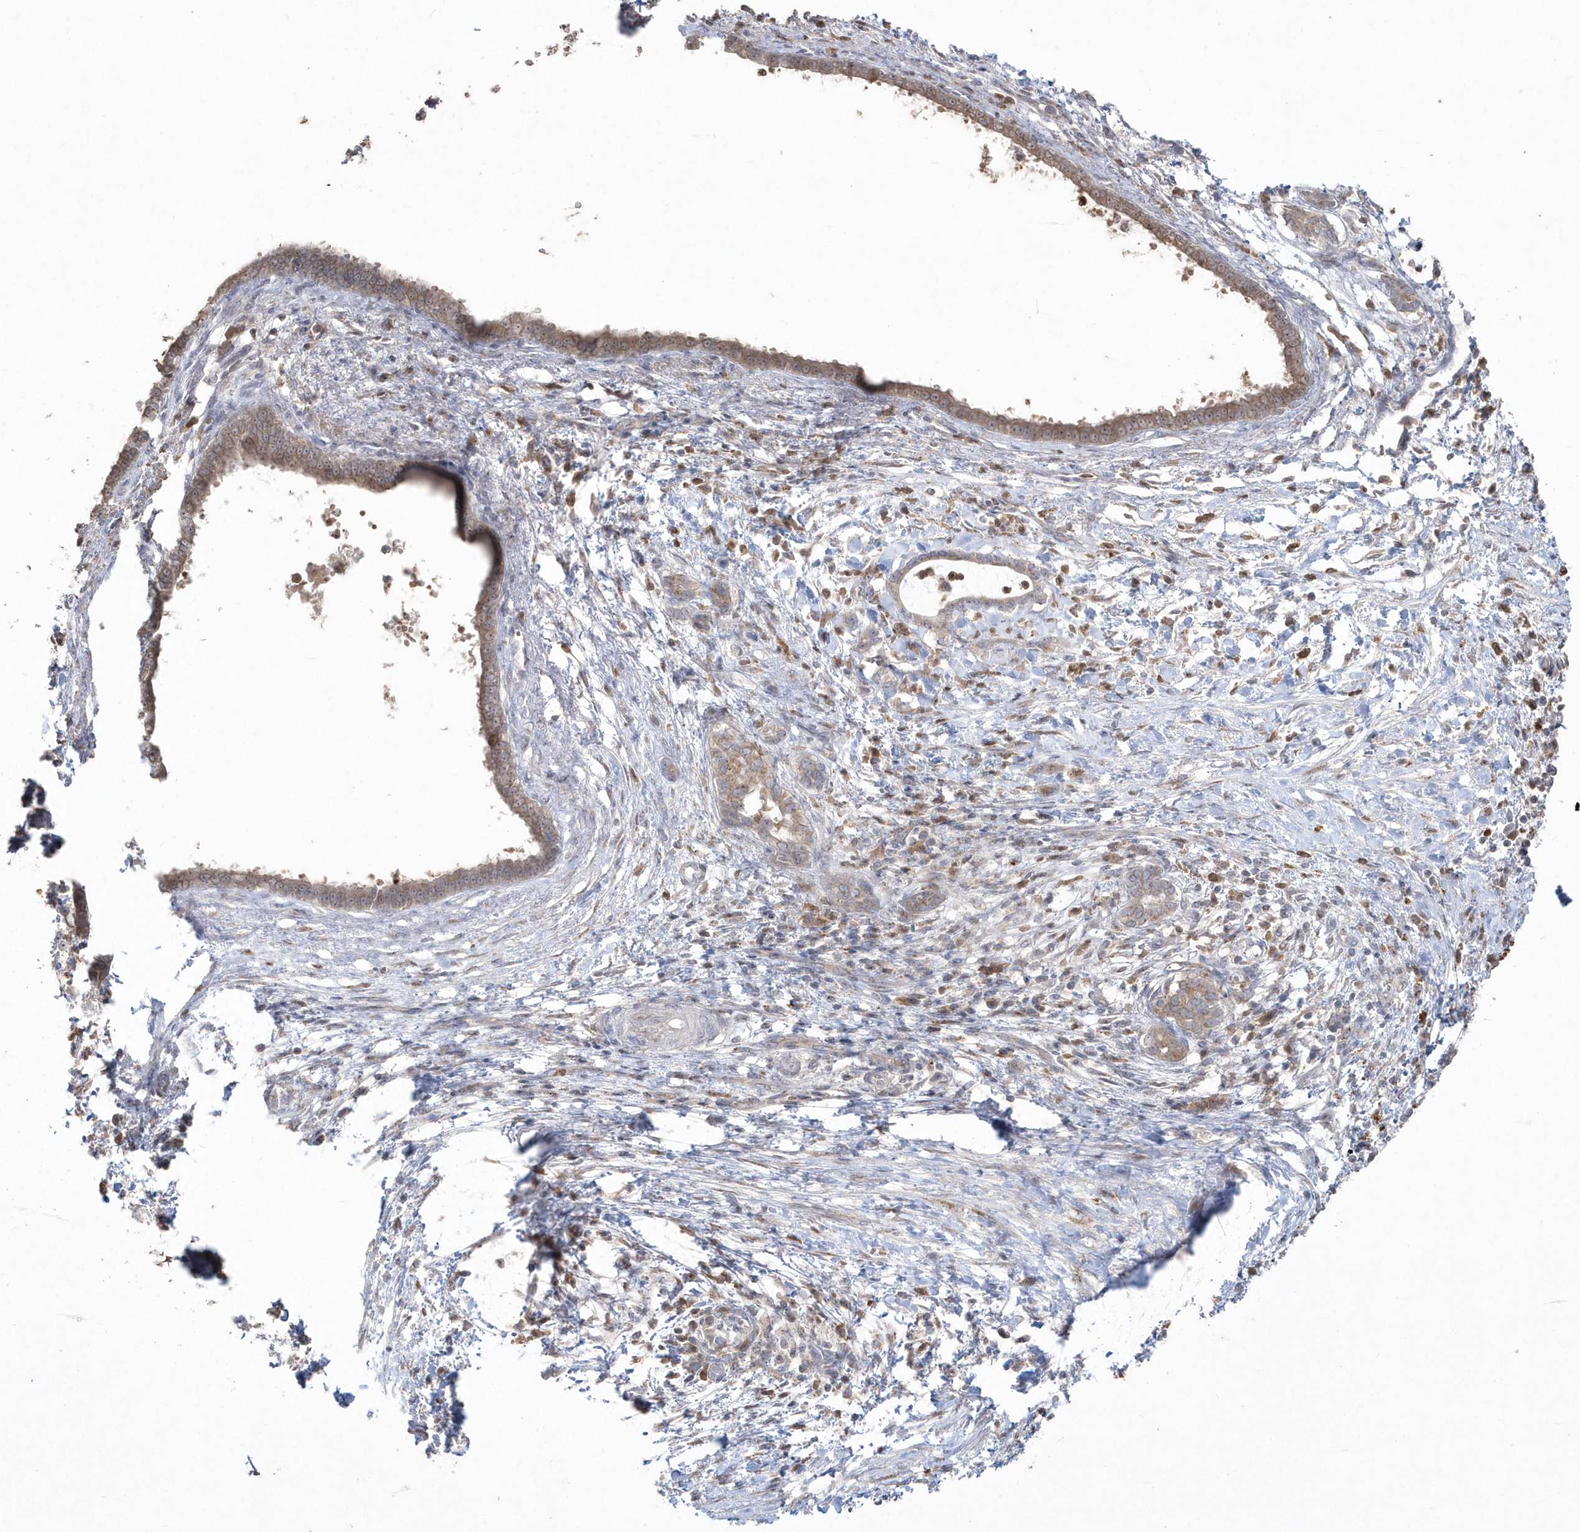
{"staining": {"intensity": "weak", "quantity": ">75%", "location": "cytoplasmic/membranous"}, "tissue": "pancreatic cancer", "cell_type": "Tumor cells", "image_type": "cancer", "snomed": [{"axis": "morphology", "description": "Adenocarcinoma, NOS"}, {"axis": "topography", "description": "Pancreas"}], "caption": "Immunohistochemical staining of pancreatic cancer exhibits low levels of weak cytoplasmic/membranous protein expression in about >75% of tumor cells.", "gene": "GEMIN6", "patient": {"sex": "female", "age": 55}}